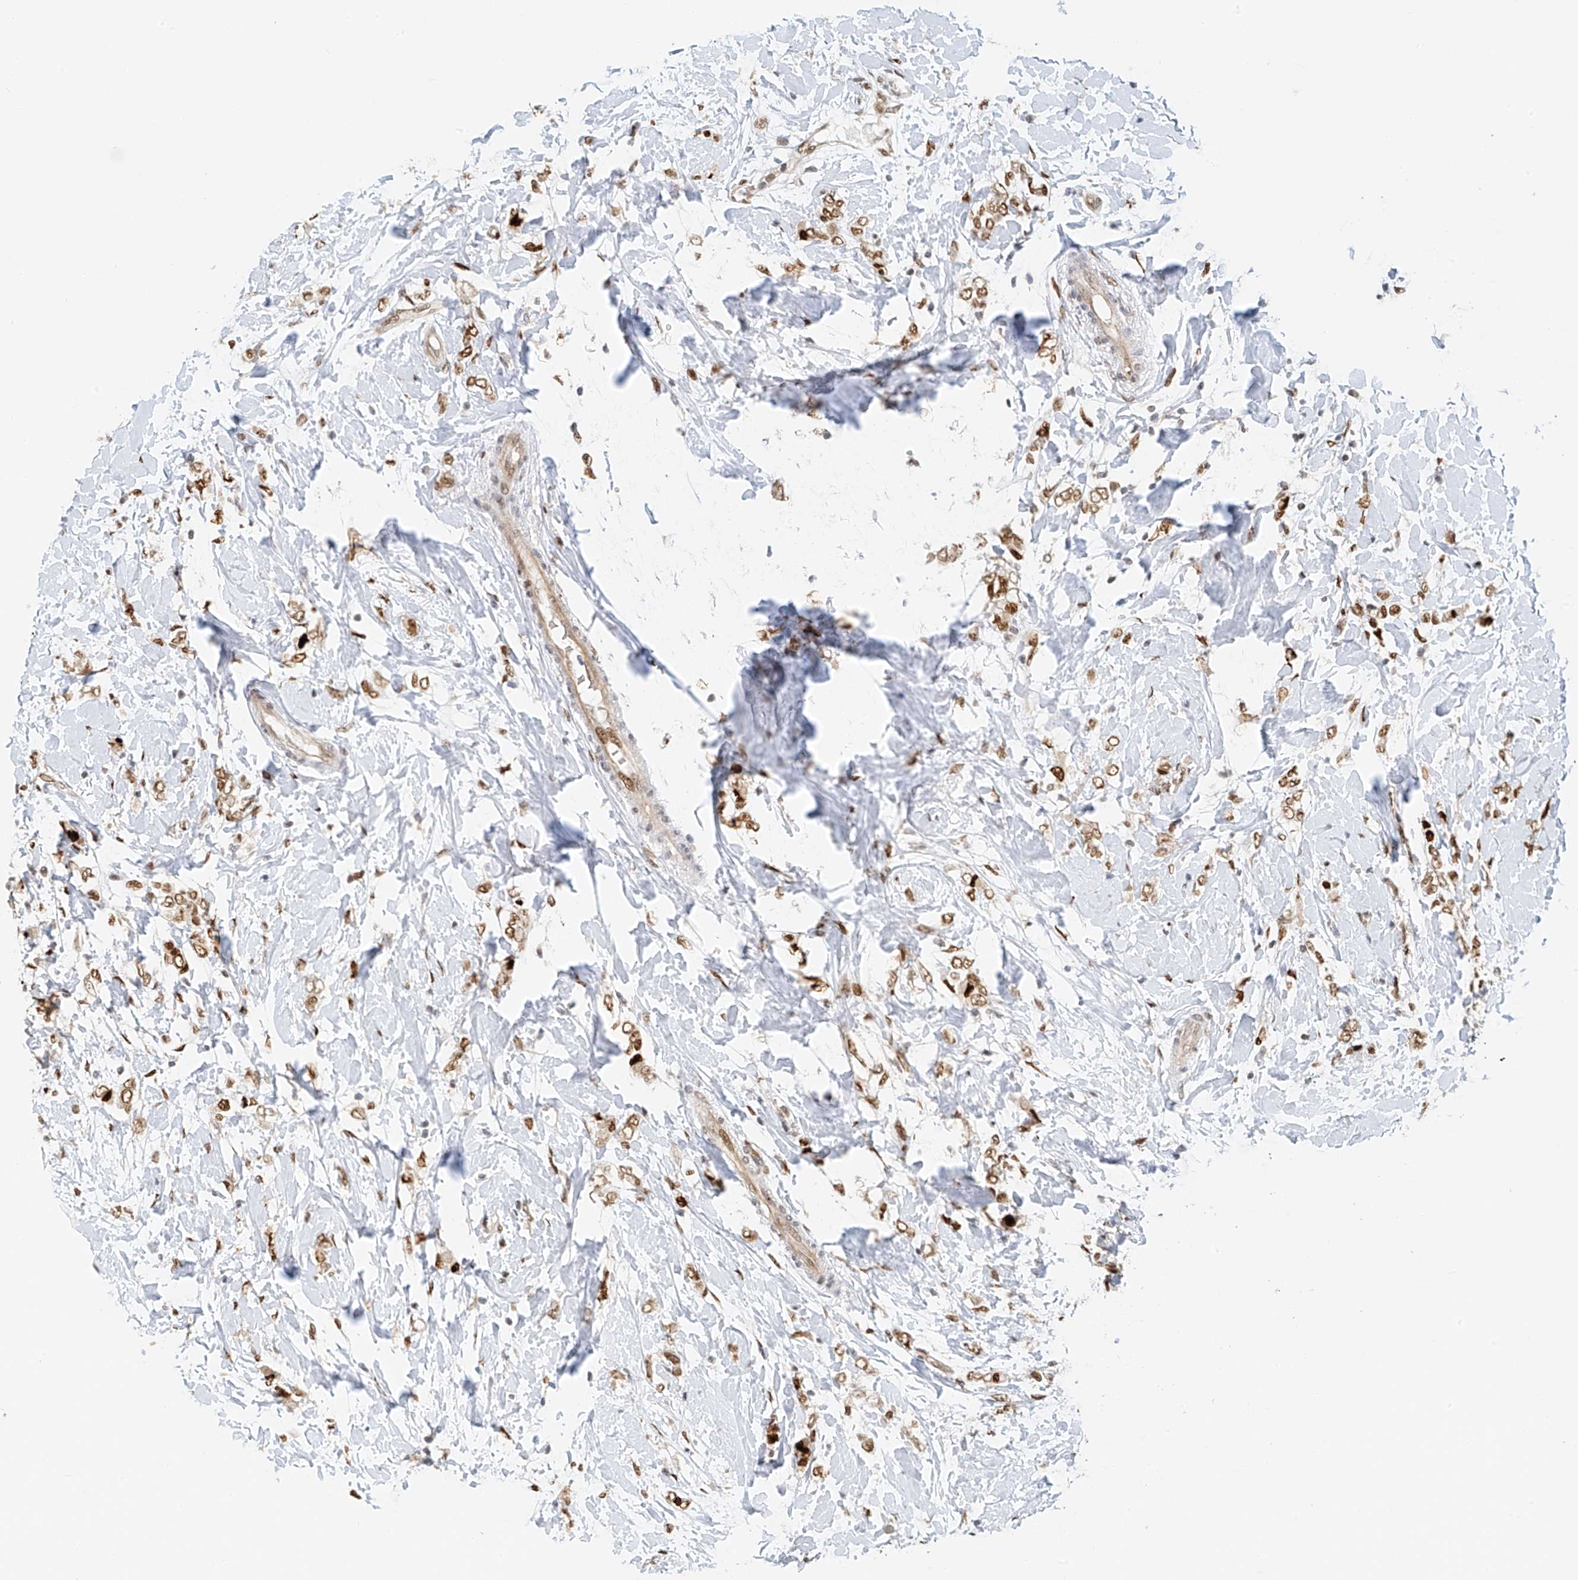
{"staining": {"intensity": "moderate", "quantity": ">75%", "location": "nuclear"}, "tissue": "breast cancer", "cell_type": "Tumor cells", "image_type": "cancer", "snomed": [{"axis": "morphology", "description": "Normal tissue, NOS"}, {"axis": "morphology", "description": "Lobular carcinoma"}, {"axis": "topography", "description": "Breast"}], "caption": "High-power microscopy captured an immunohistochemistry (IHC) histopathology image of breast cancer (lobular carcinoma), revealing moderate nuclear staining in about >75% of tumor cells.", "gene": "ZNF514", "patient": {"sex": "female", "age": 47}}